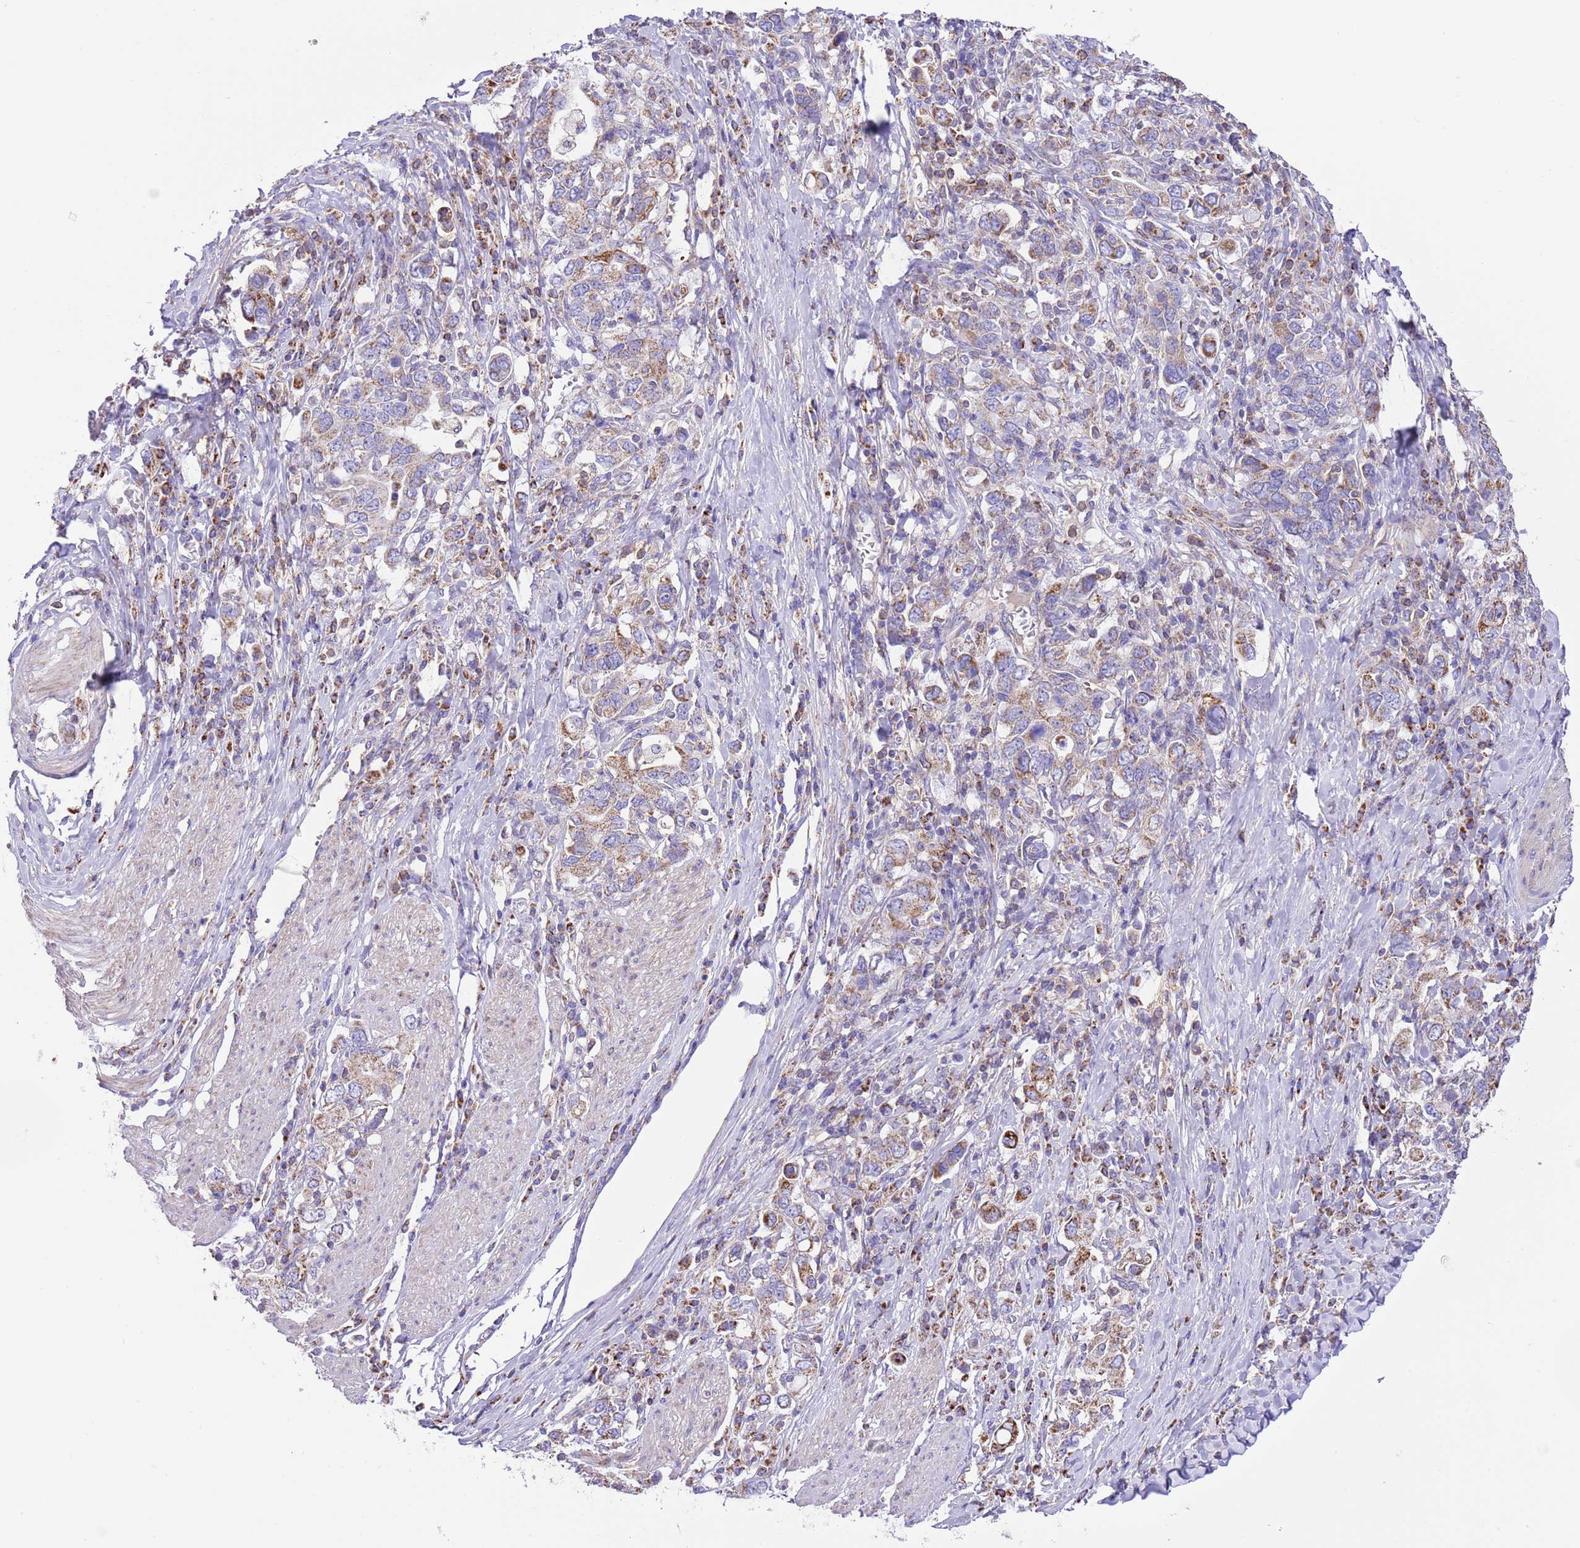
{"staining": {"intensity": "moderate", "quantity": "25%-75%", "location": "cytoplasmic/membranous"}, "tissue": "stomach cancer", "cell_type": "Tumor cells", "image_type": "cancer", "snomed": [{"axis": "morphology", "description": "Adenocarcinoma, NOS"}, {"axis": "topography", "description": "Stomach, upper"}, {"axis": "topography", "description": "Stomach"}], "caption": "This micrograph shows immunohistochemistry (IHC) staining of stomach adenocarcinoma, with medium moderate cytoplasmic/membranous expression in about 25%-75% of tumor cells.", "gene": "SS18L2", "patient": {"sex": "male", "age": 62}}